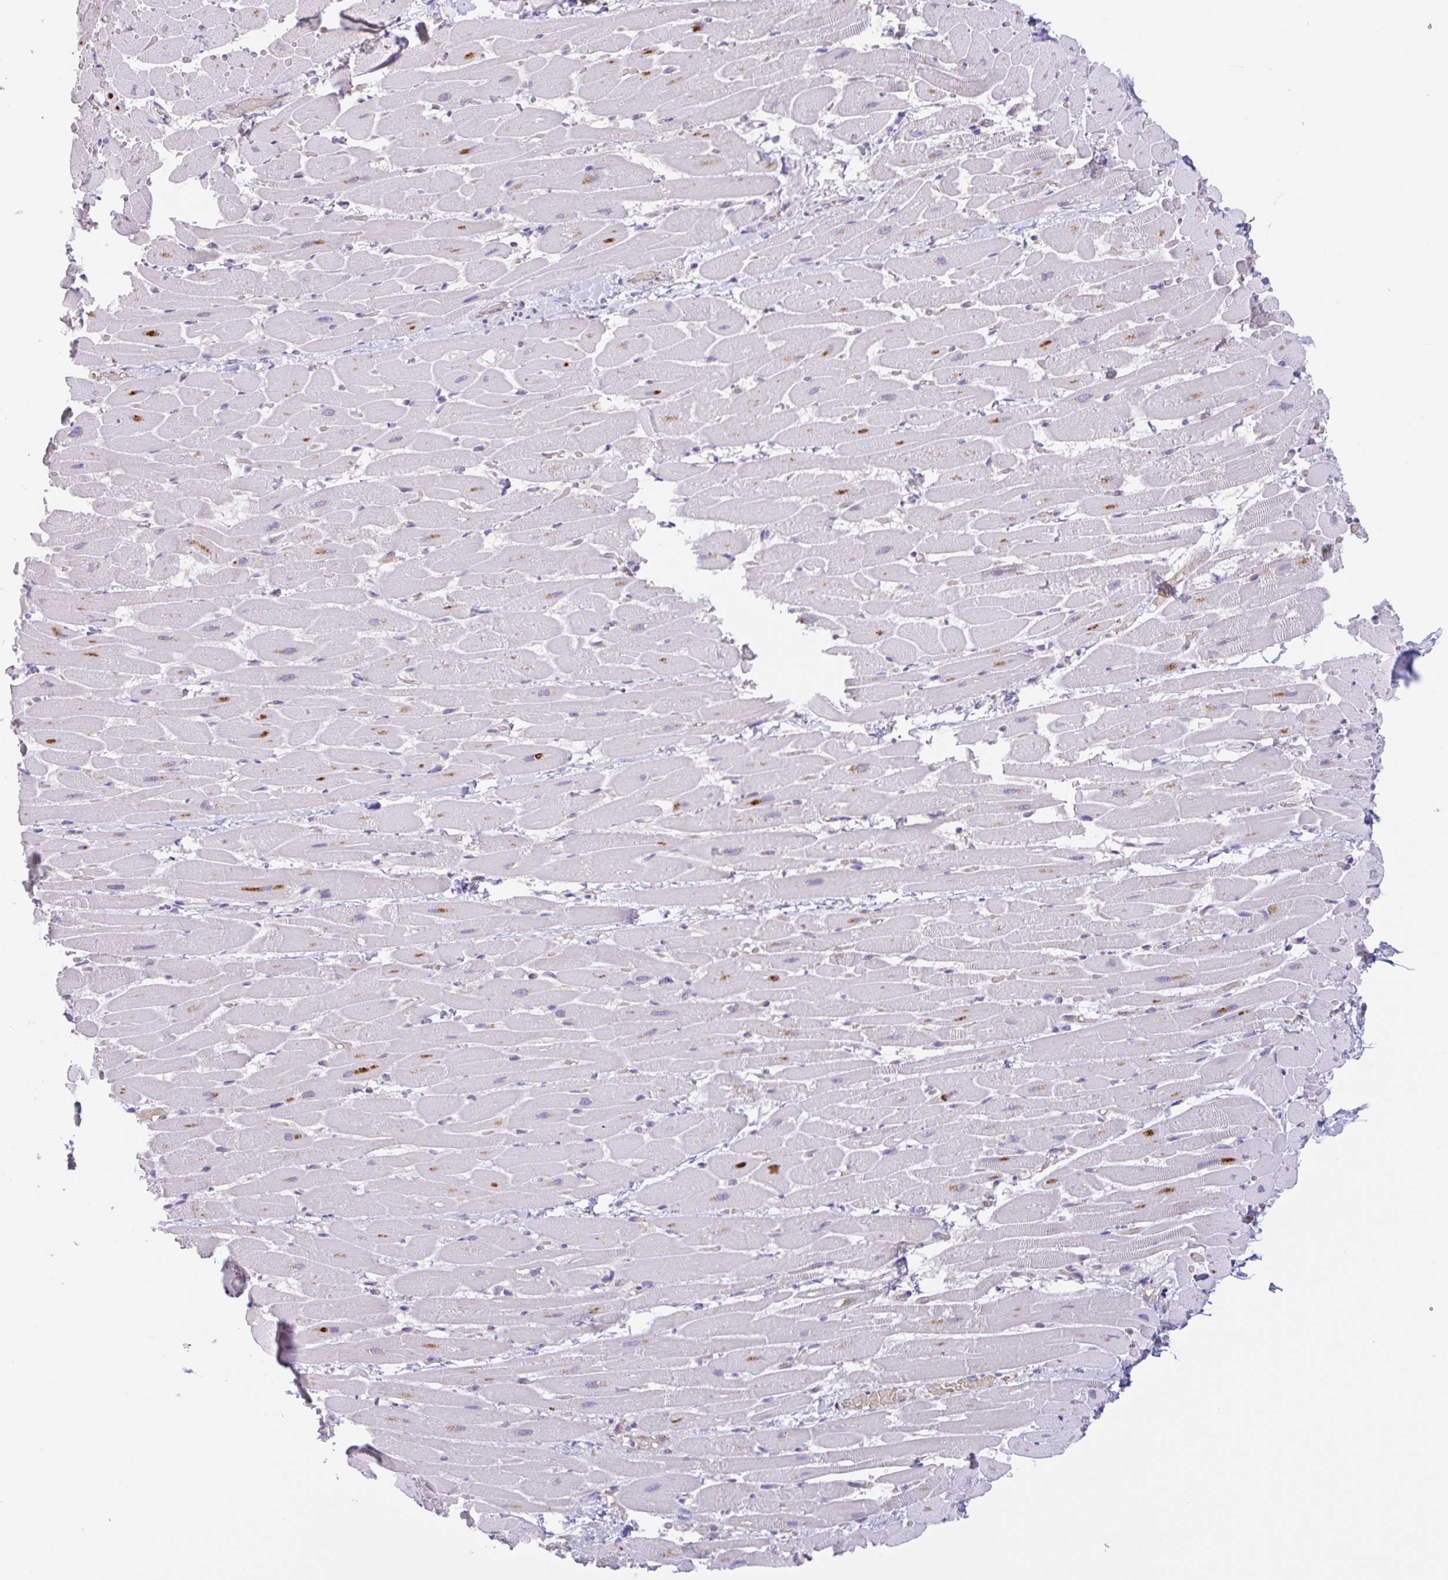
{"staining": {"intensity": "moderate", "quantity": "25%-75%", "location": "cytoplasmic/membranous"}, "tissue": "heart muscle", "cell_type": "Cardiomyocytes", "image_type": "normal", "snomed": [{"axis": "morphology", "description": "Normal tissue, NOS"}, {"axis": "topography", "description": "Heart"}], "caption": "Unremarkable heart muscle shows moderate cytoplasmic/membranous expression in approximately 25%-75% of cardiomyocytes, visualized by immunohistochemistry.", "gene": "RHAG", "patient": {"sex": "male", "age": 37}}